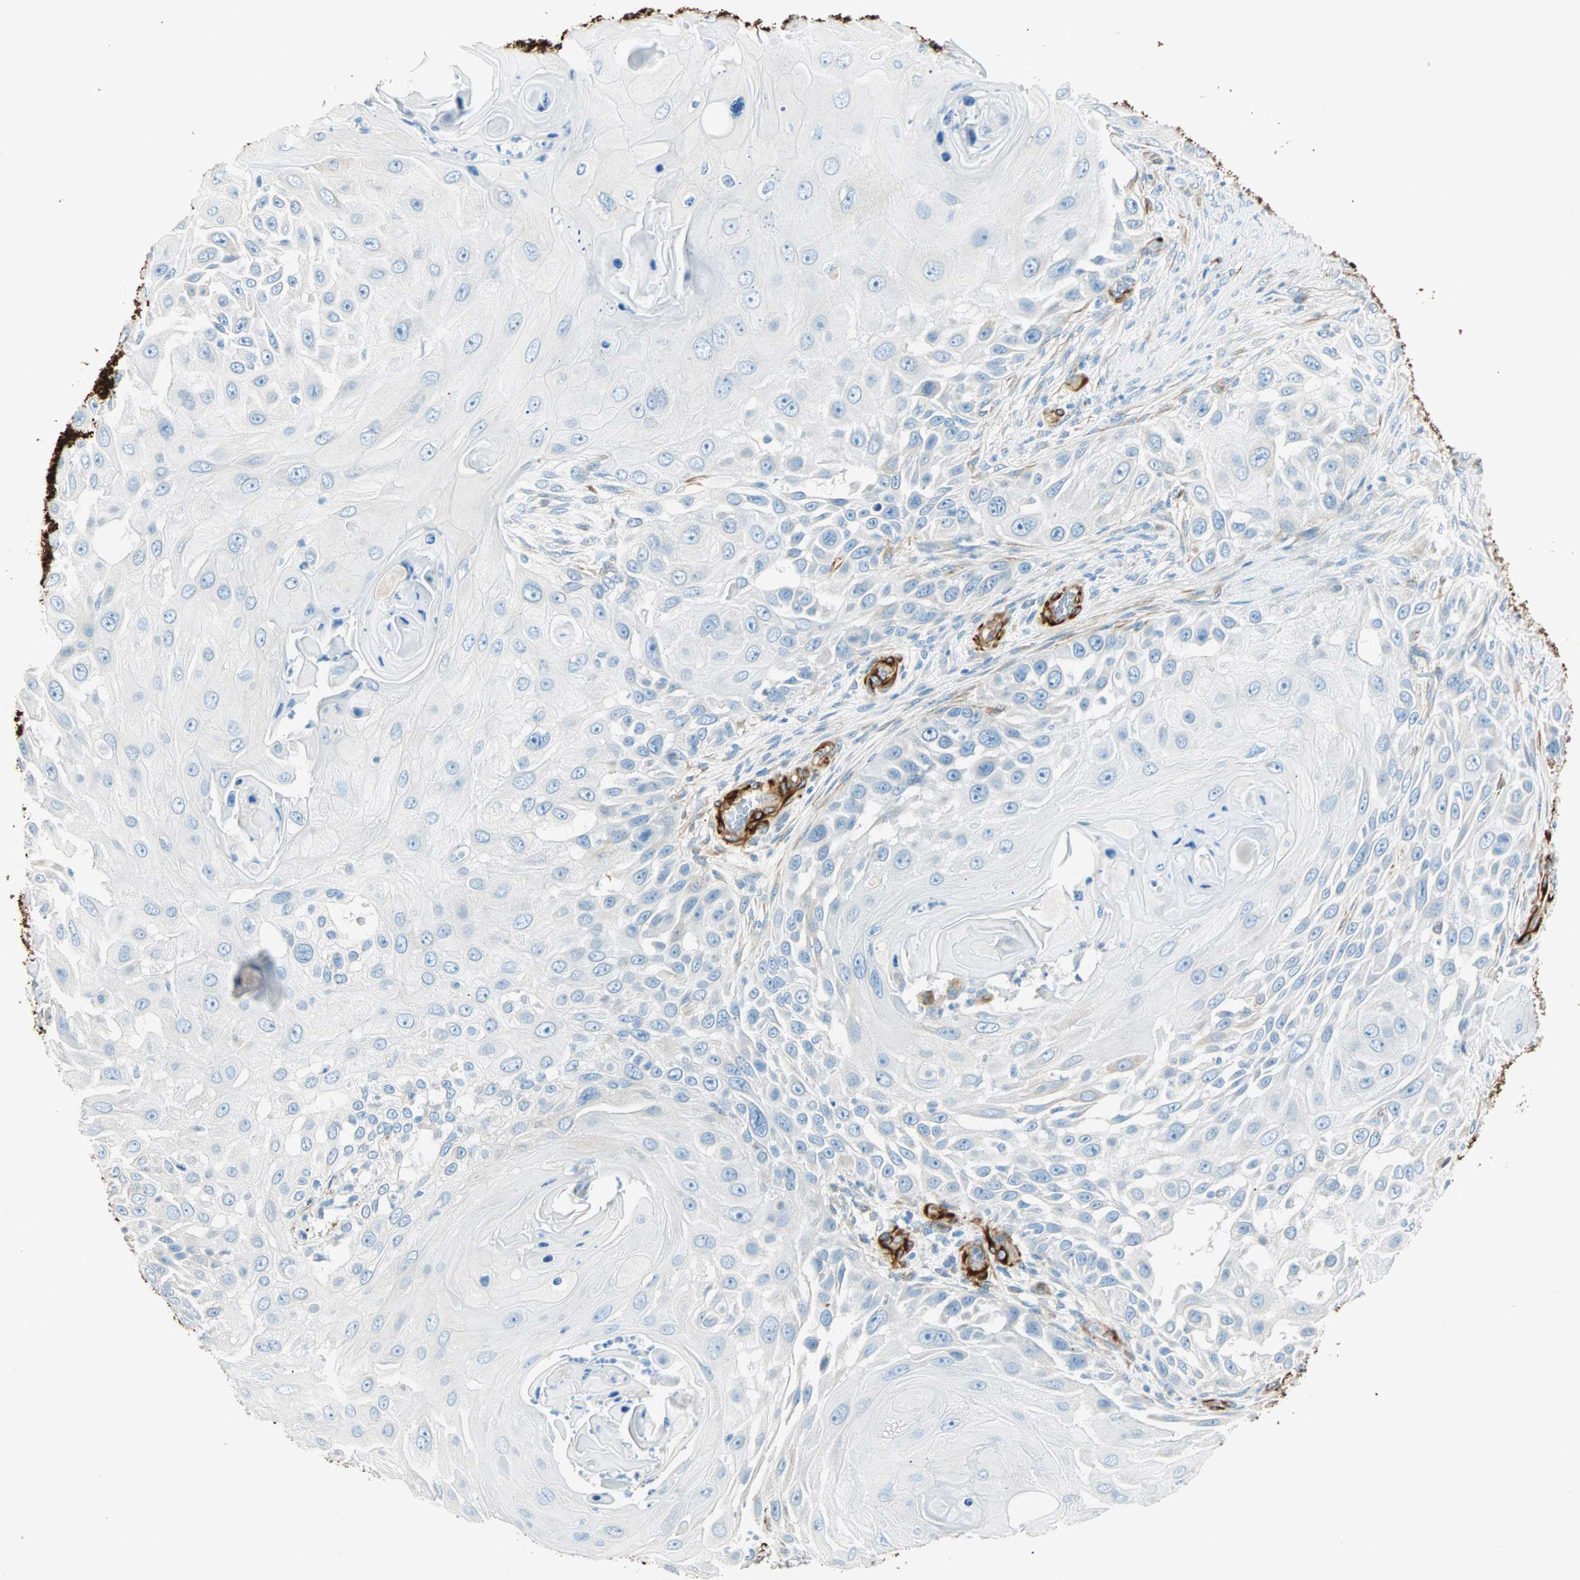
{"staining": {"intensity": "negative", "quantity": "none", "location": "none"}, "tissue": "skin cancer", "cell_type": "Tumor cells", "image_type": "cancer", "snomed": [{"axis": "morphology", "description": "Squamous cell carcinoma, NOS"}, {"axis": "topography", "description": "Skin"}], "caption": "Micrograph shows no significant protein positivity in tumor cells of skin cancer. (Immunohistochemistry, brightfield microscopy, high magnification).", "gene": "NES", "patient": {"sex": "female", "age": 44}}